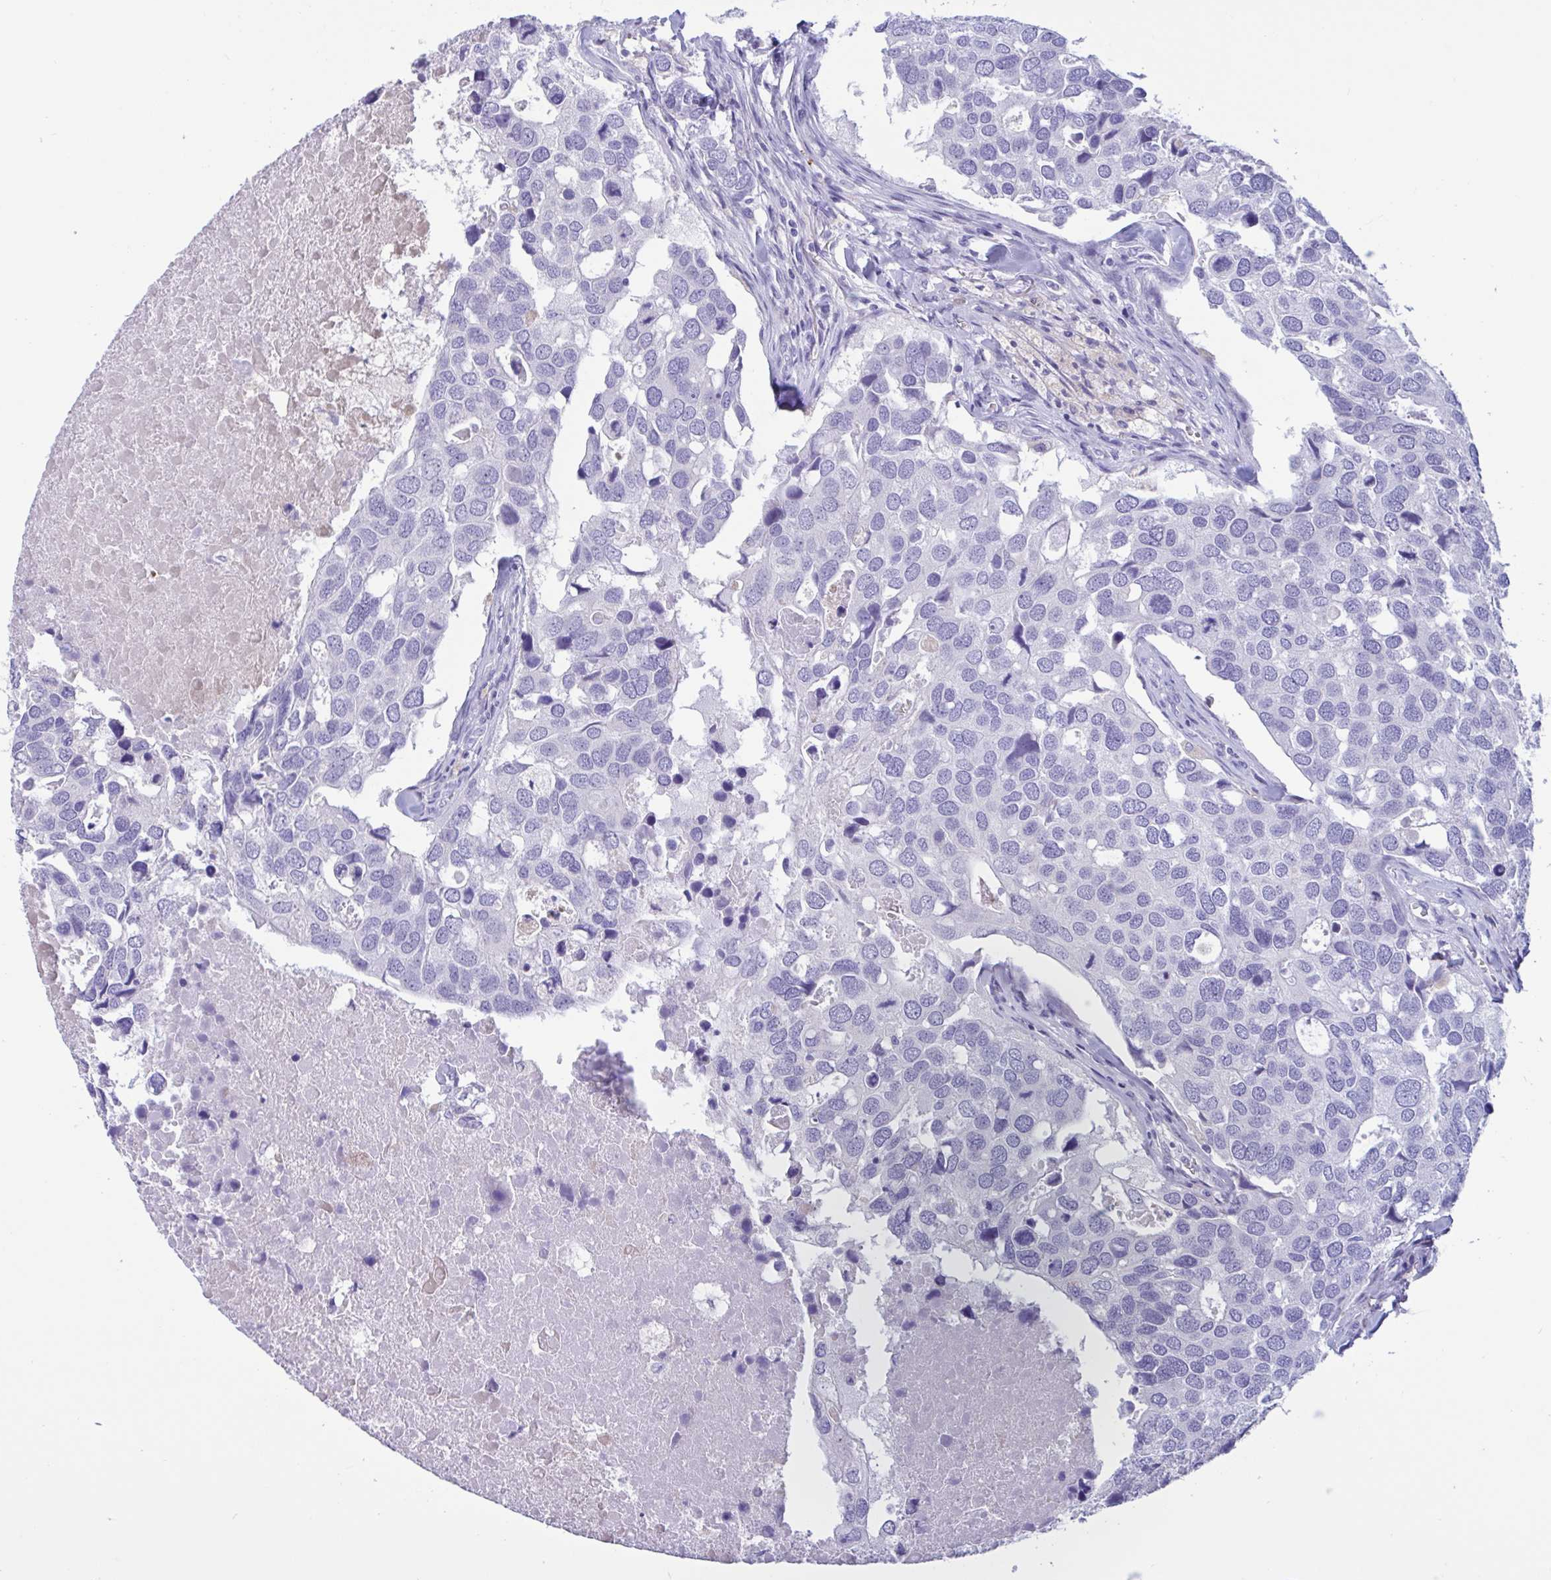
{"staining": {"intensity": "negative", "quantity": "none", "location": "none"}, "tissue": "breast cancer", "cell_type": "Tumor cells", "image_type": "cancer", "snomed": [{"axis": "morphology", "description": "Duct carcinoma"}, {"axis": "topography", "description": "Breast"}], "caption": "Tumor cells show no significant positivity in intraductal carcinoma (breast).", "gene": "RPL22L1", "patient": {"sex": "female", "age": 83}}